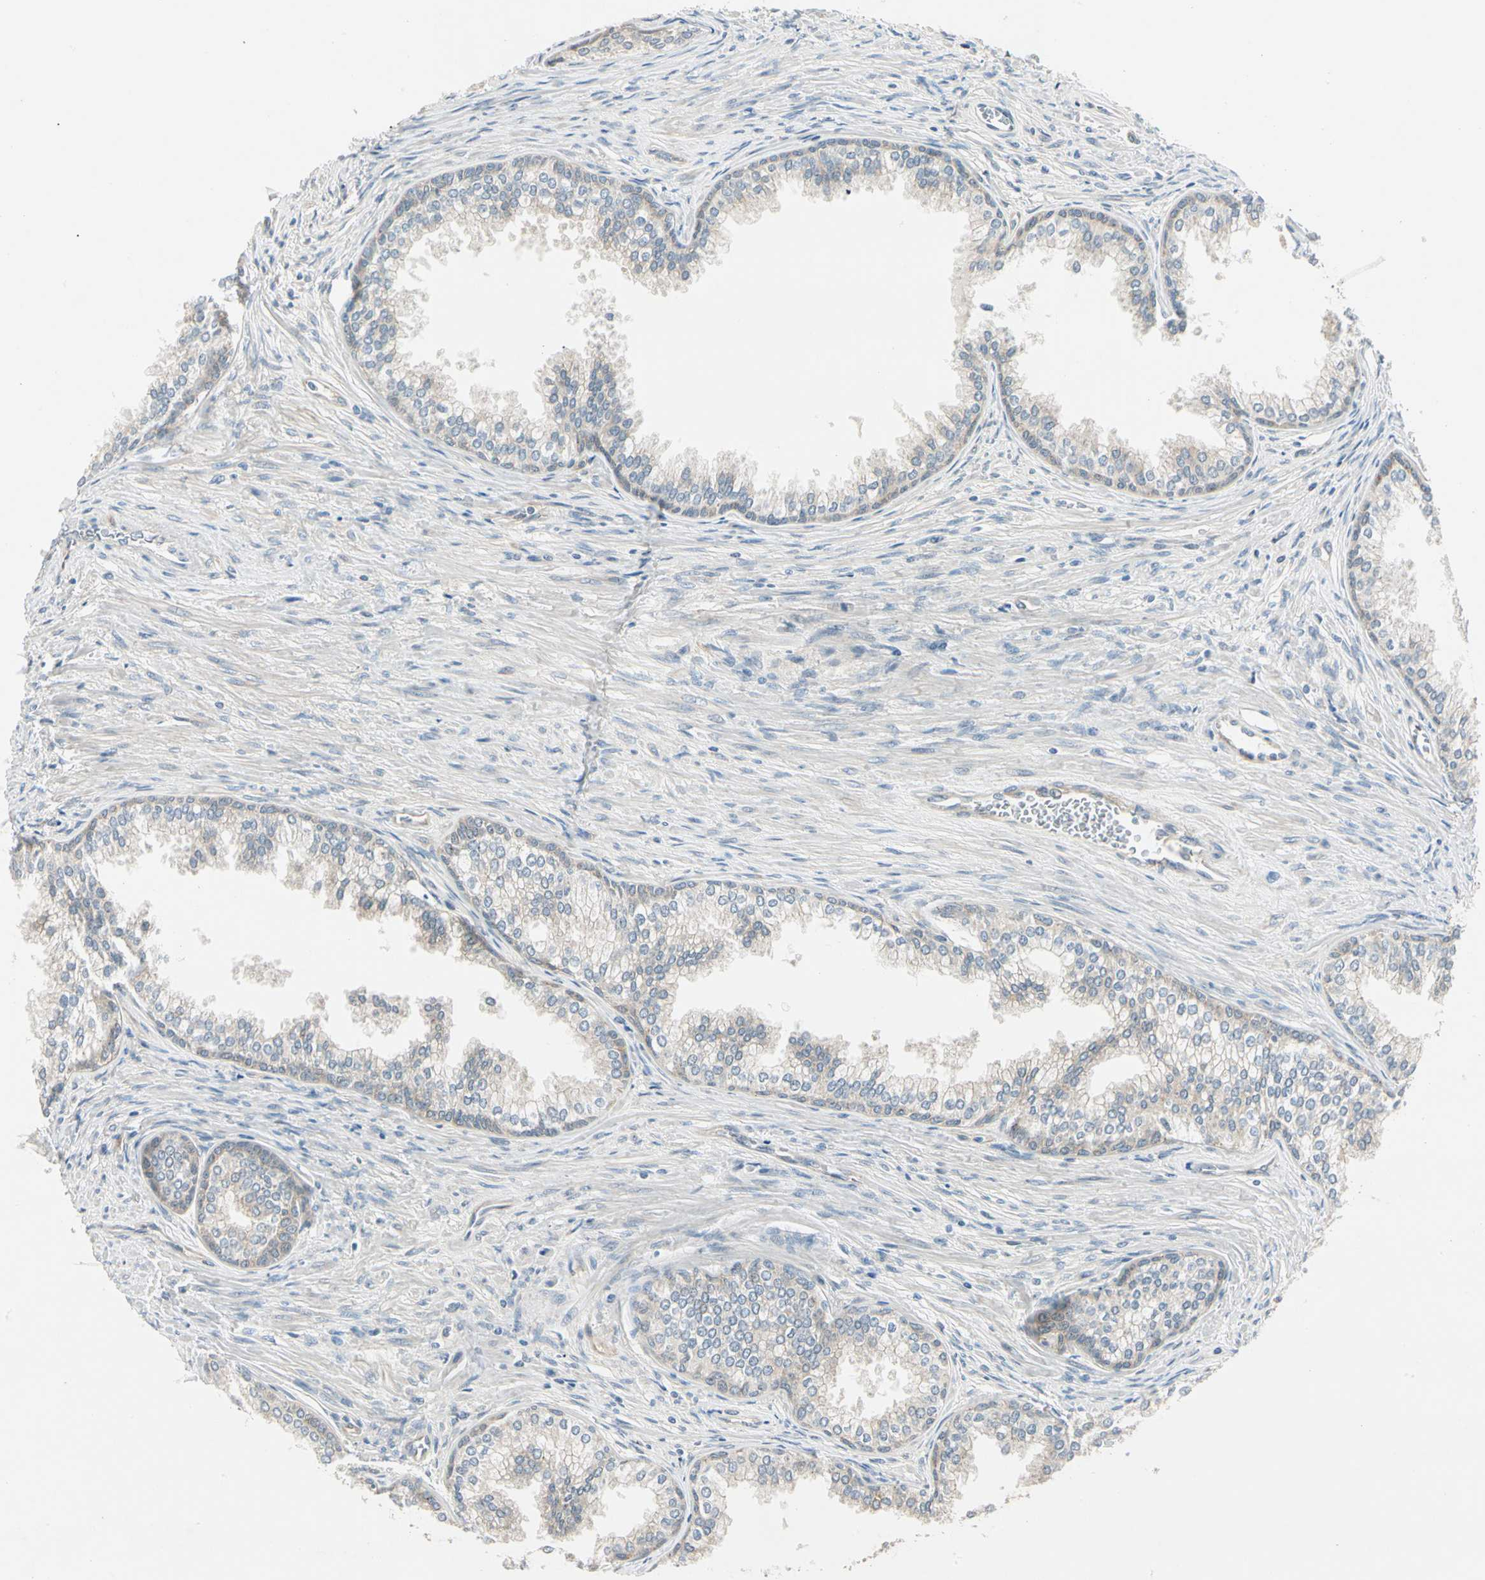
{"staining": {"intensity": "moderate", "quantity": ">75%", "location": "cytoplasmic/membranous"}, "tissue": "prostate", "cell_type": "Glandular cells", "image_type": "normal", "snomed": [{"axis": "morphology", "description": "Normal tissue, NOS"}, {"axis": "topography", "description": "Prostate"}], "caption": "Immunohistochemical staining of normal prostate displays moderate cytoplasmic/membranous protein positivity in about >75% of glandular cells.", "gene": "ROCK2", "patient": {"sex": "male", "age": 68}}